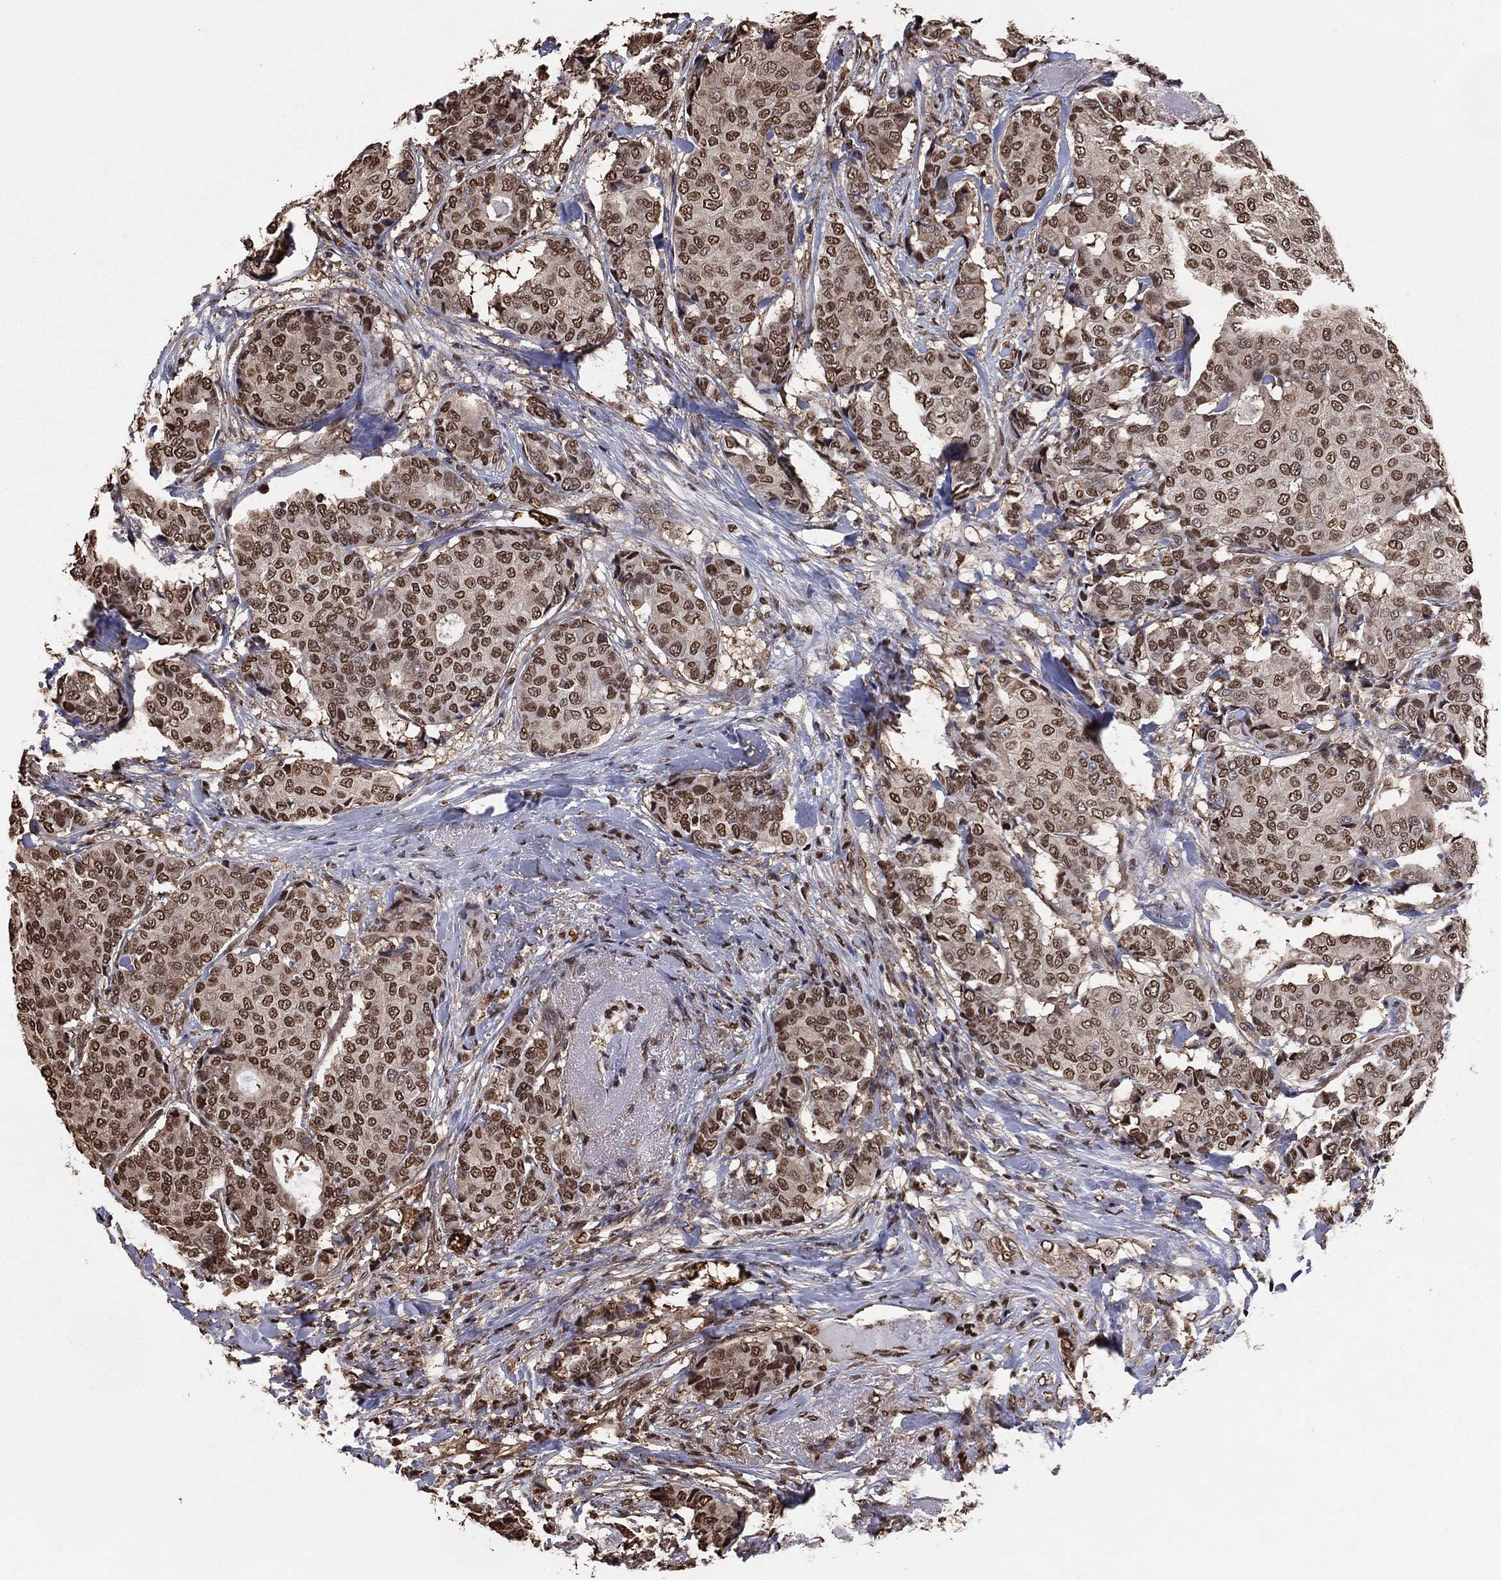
{"staining": {"intensity": "moderate", "quantity": ">75%", "location": "nuclear"}, "tissue": "breast cancer", "cell_type": "Tumor cells", "image_type": "cancer", "snomed": [{"axis": "morphology", "description": "Duct carcinoma"}, {"axis": "topography", "description": "Breast"}], "caption": "Immunohistochemical staining of human breast cancer reveals medium levels of moderate nuclear protein positivity in approximately >75% of tumor cells.", "gene": "GAPDH", "patient": {"sex": "female", "age": 75}}